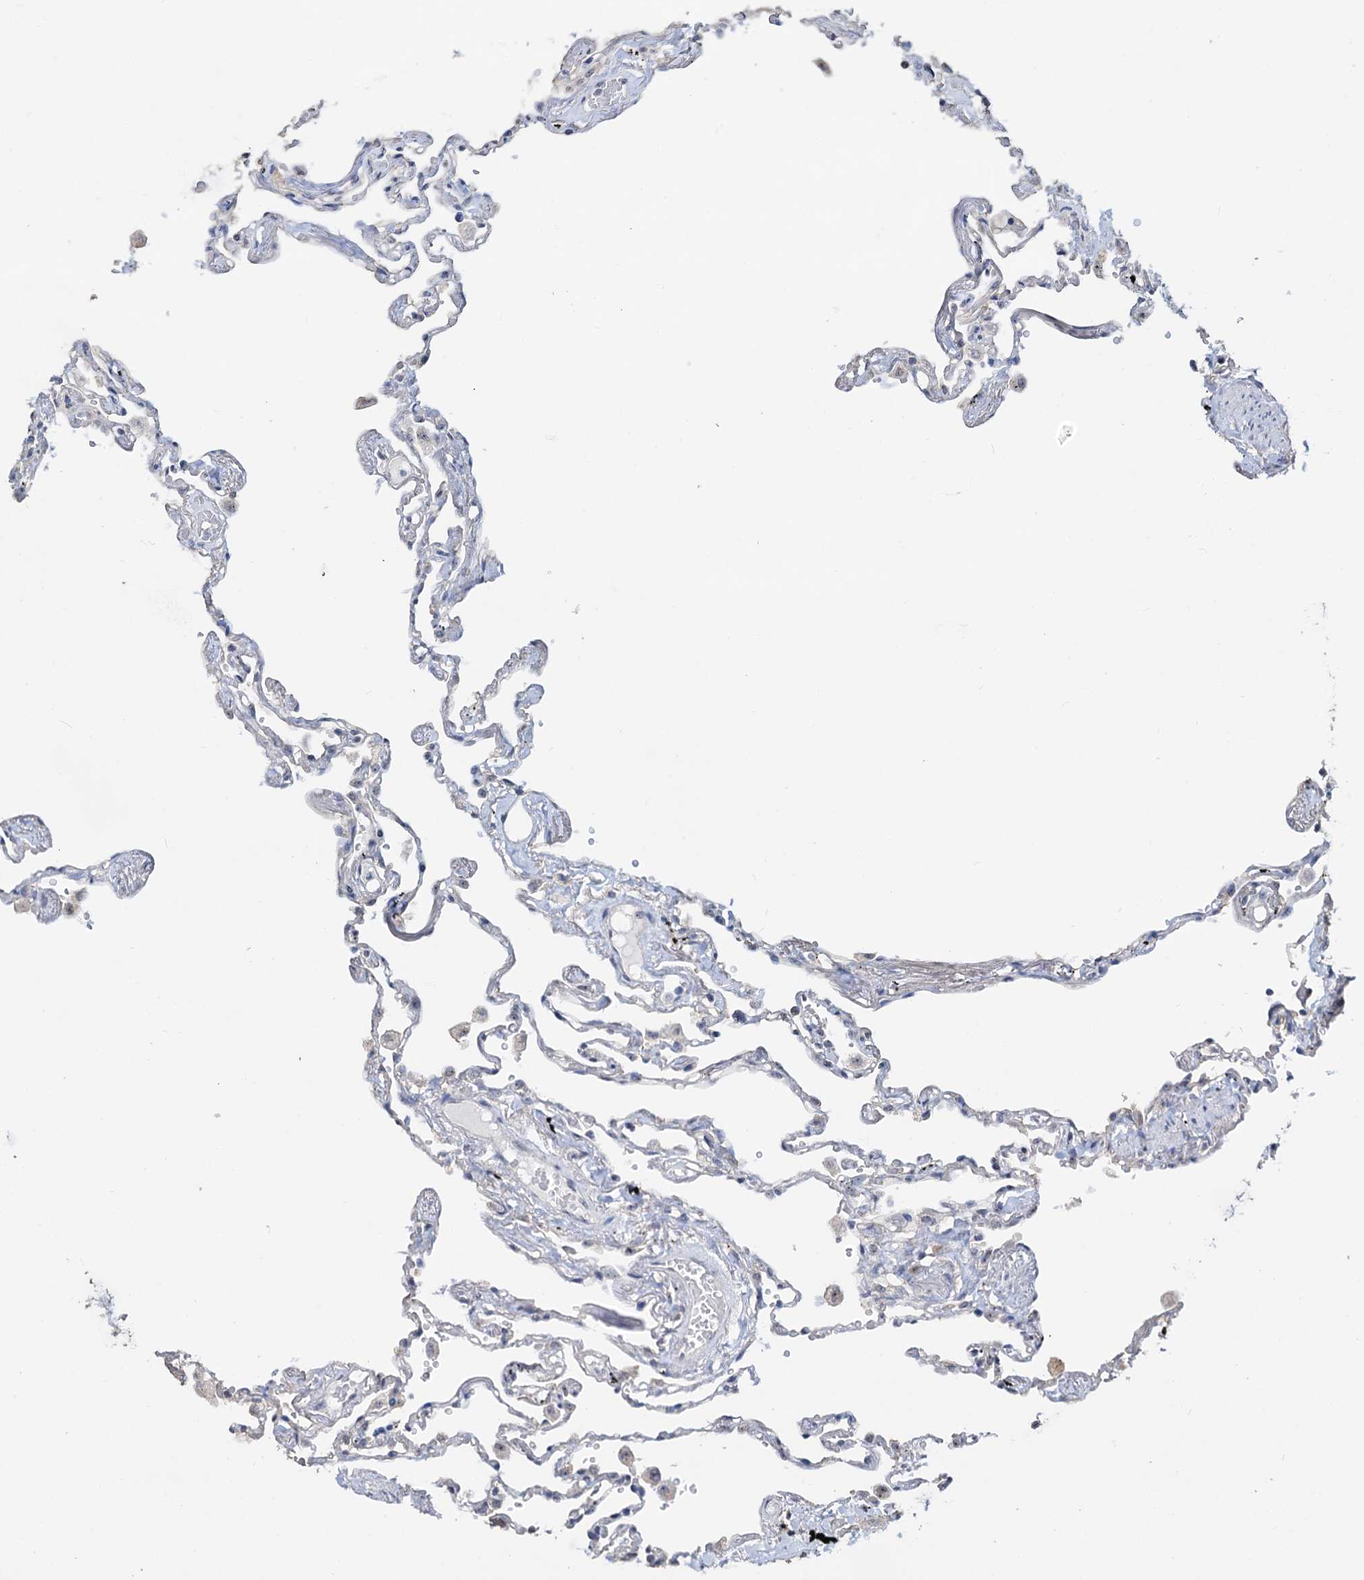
{"staining": {"intensity": "negative", "quantity": "none", "location": "none"}, "tissue": "lung", "cell_type": "Alveolar cells", "image_type": "normal", "snomed": [{"axis": "morphology", "description": "Normal tissue, NOS"}, {"axis": "topography", "description": "Lung"}], "caption": "The histopathology image demonstrates no staining of alveolar cells in normal lung. (DAB (3,3'-diaminobenzidine) immunohistochemistry, high magnification).", "gene": "C2CD3", "patient": {"sex": "female", "age": 67}}